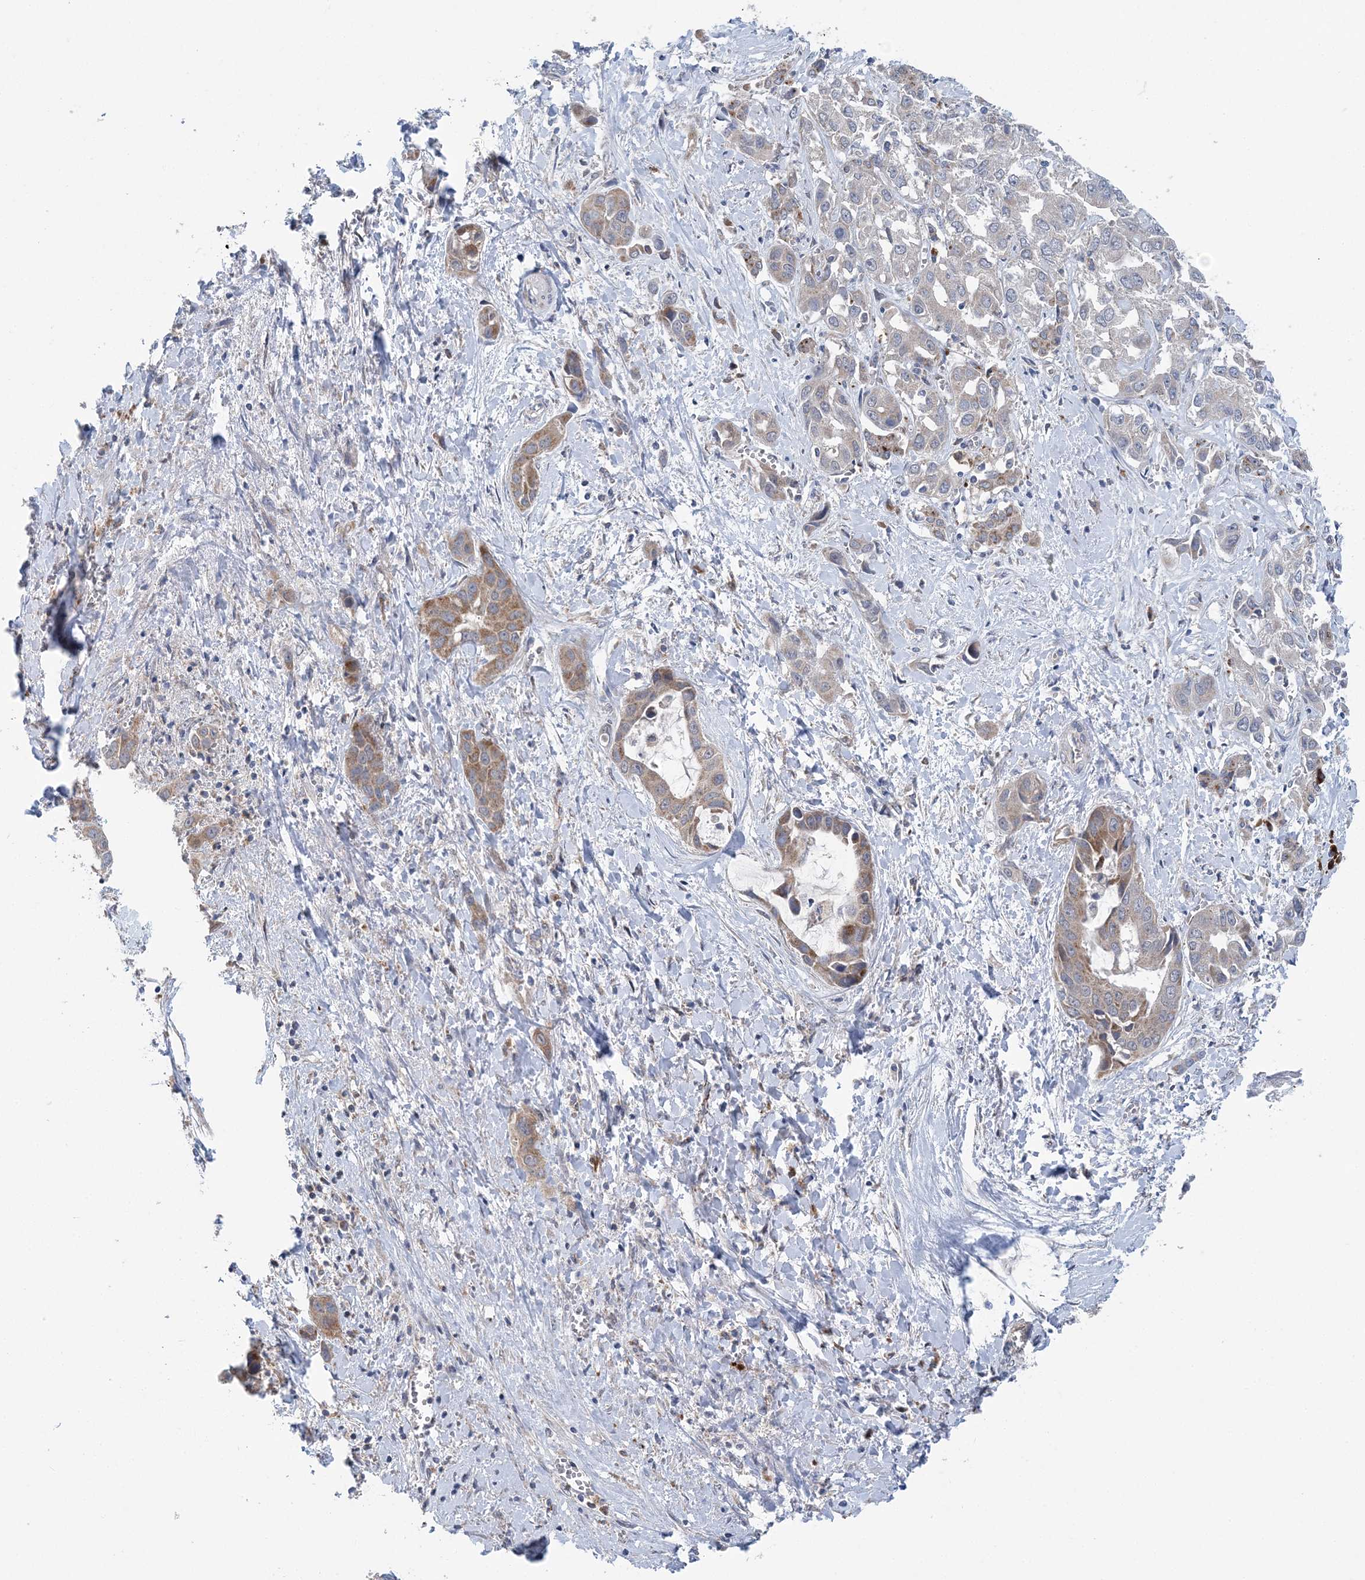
{"staining": {"intensity": "moderate", "quantity": "<25%", "location": "cytoplasmic/membranous"}, "tissue": "liver cancer", "cell_type": "Tumor cells", "image_type": "cancer", "snomed": [{"axis": "morphology", "description": "Cholangiocarcinoma"}, {"axis": "topography", "description": "Liver"}], "caption": "Immunohistochemistry image of neoplastic tissue: liver cancer (cholangiocarcinoma) stained using immunohistochemistry (IHC) exhibits low levels of moderate protein expression localized specifically in the cytoplasmic/membranous of tumor cells, appearing as a cytoplasmic/membranous brown color.", "gene": "COPE", "patient": {"sex": "female", "age": 52}}